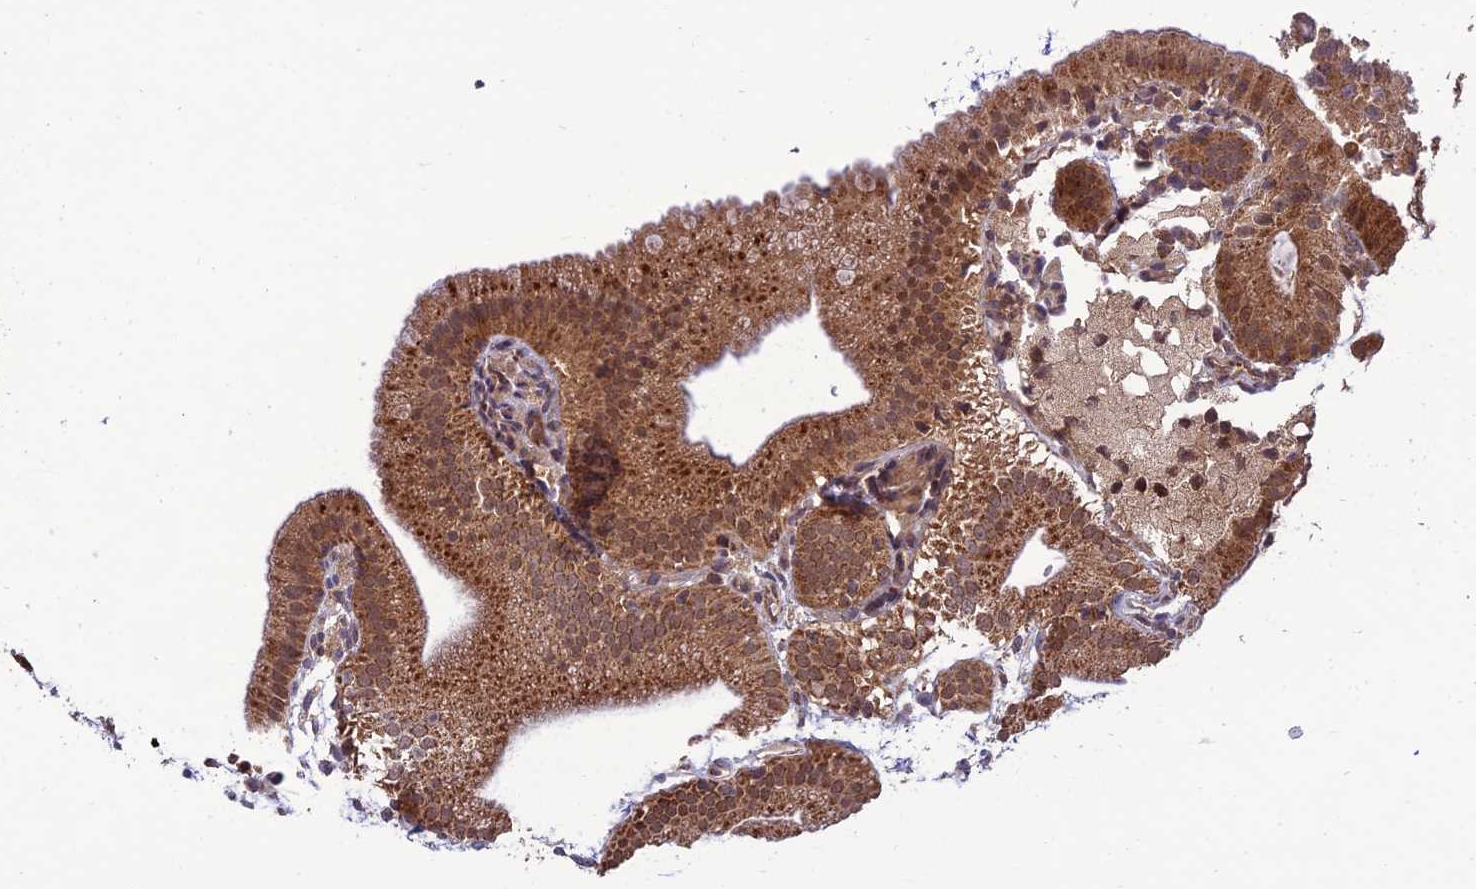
{"staining": {"intensity": "moderate", "quantity": ">75%", "location": "cytoplasmic/membranous,nuclear"}, "tissue": "gallbladder", "cell_type": "Glandular cells", "image_type": "normal", "snomed": [{"axis": "morphology", "description": "Normal tissue, NOS"}, {"axis": "topography", "description": "Gallbladder"}], "caption": "Immunohistochemical staining of normal human gallbladder demonstrates medium levels of moderate cytoplasmic/membranous,nuclear expression in approximately >75% of glandular cells.", "gene": "NDUFC1", "patient": {"sex": "male", "age": 55}}